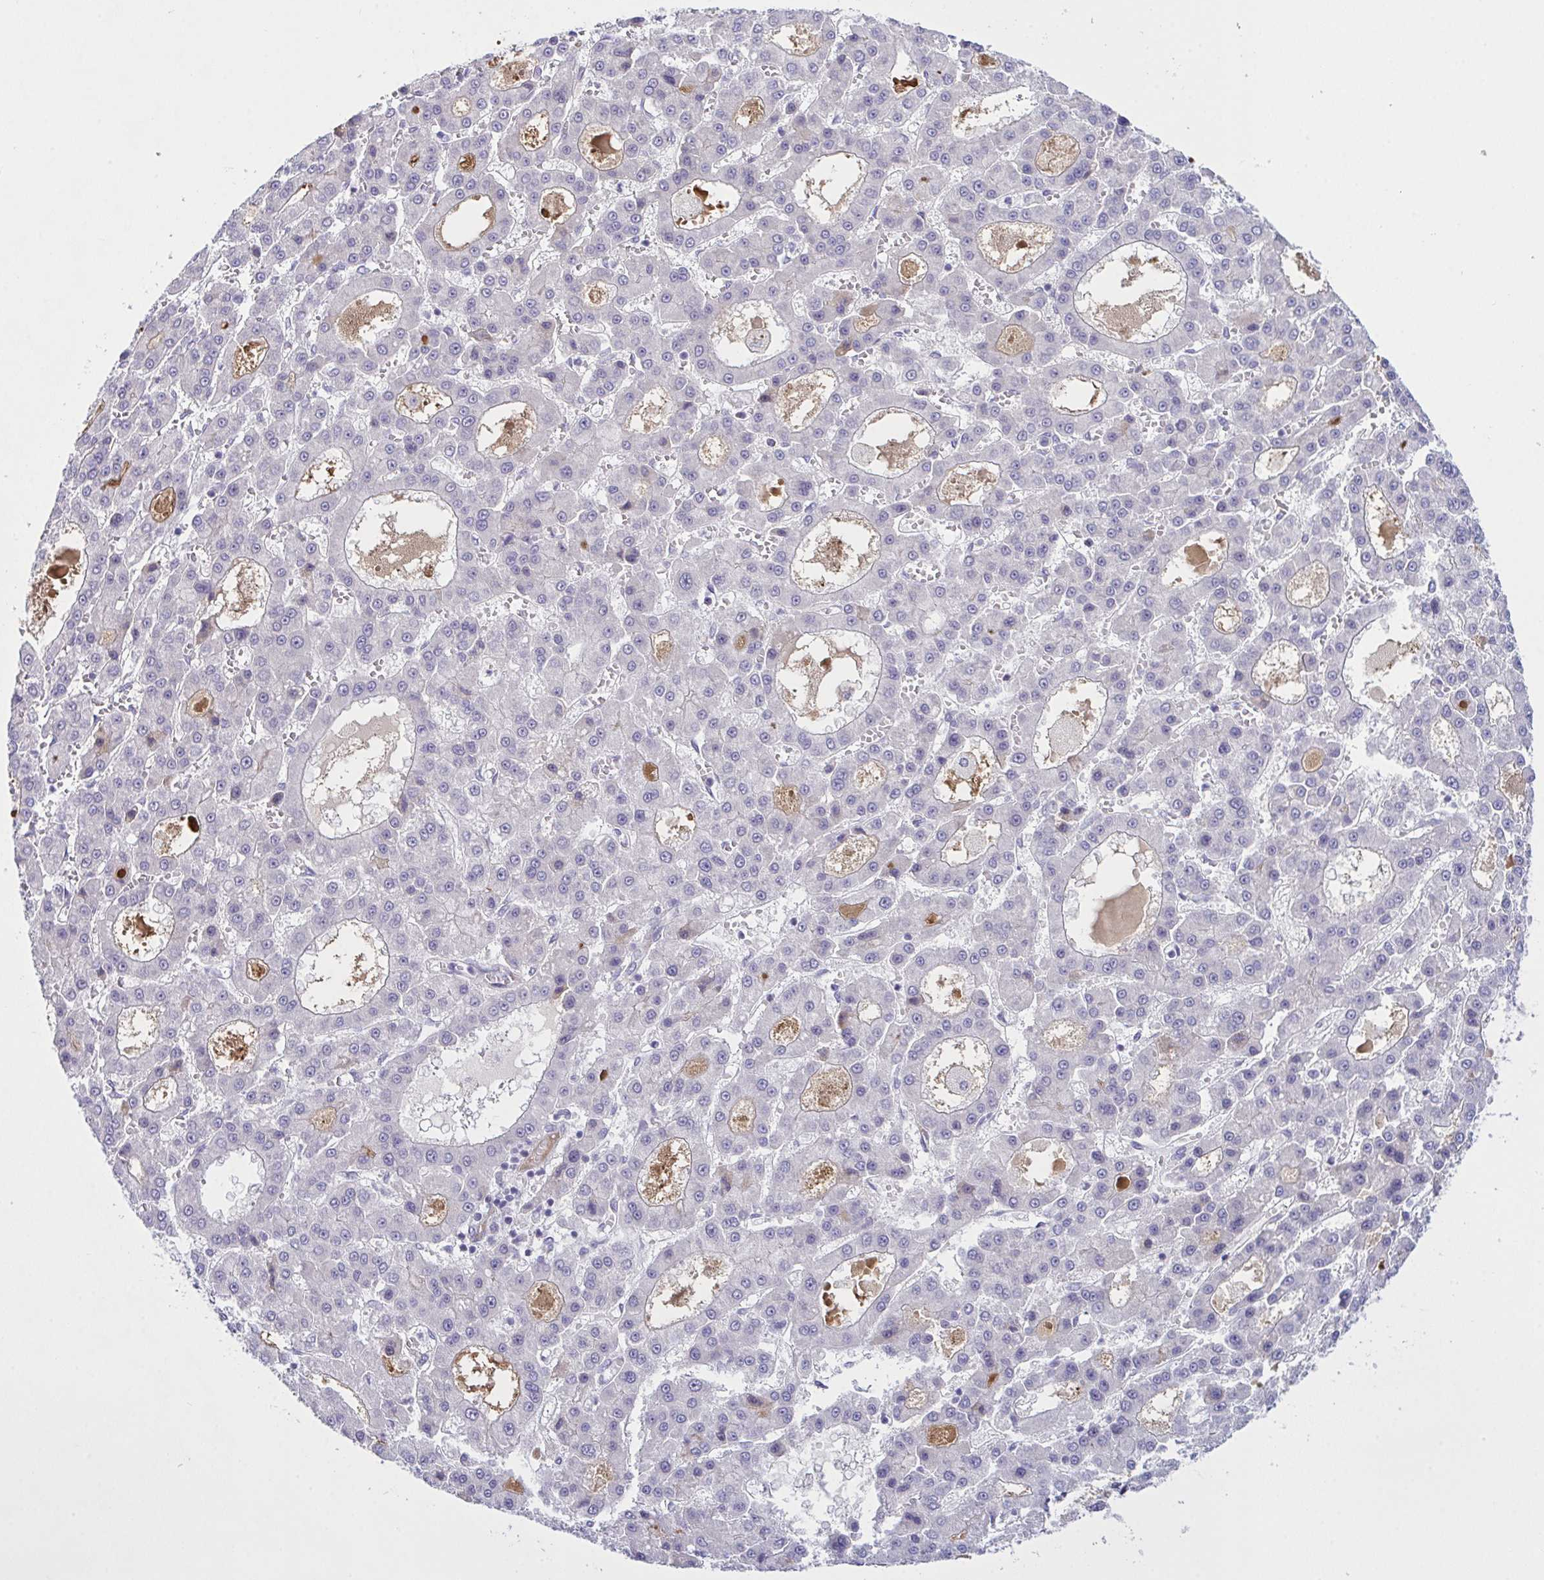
{"staining": {"intensity": "negative", "quantity": "none", "location": "none"}, "tissue": "liver cancer", "cell_type": "Tumor cells", "image_type": "cancer", "snomed": [{"axis": "morphology", "description": "Carcinoma, Hepatocellular, NOS"}, {"axis": "topography", "description": "Liver"}], "caption": "Tumor cells are negative for brown protein staining in liver cancer.", "gene": "SYNPO2L", "patient": {"sex": "male", "age": 70}}